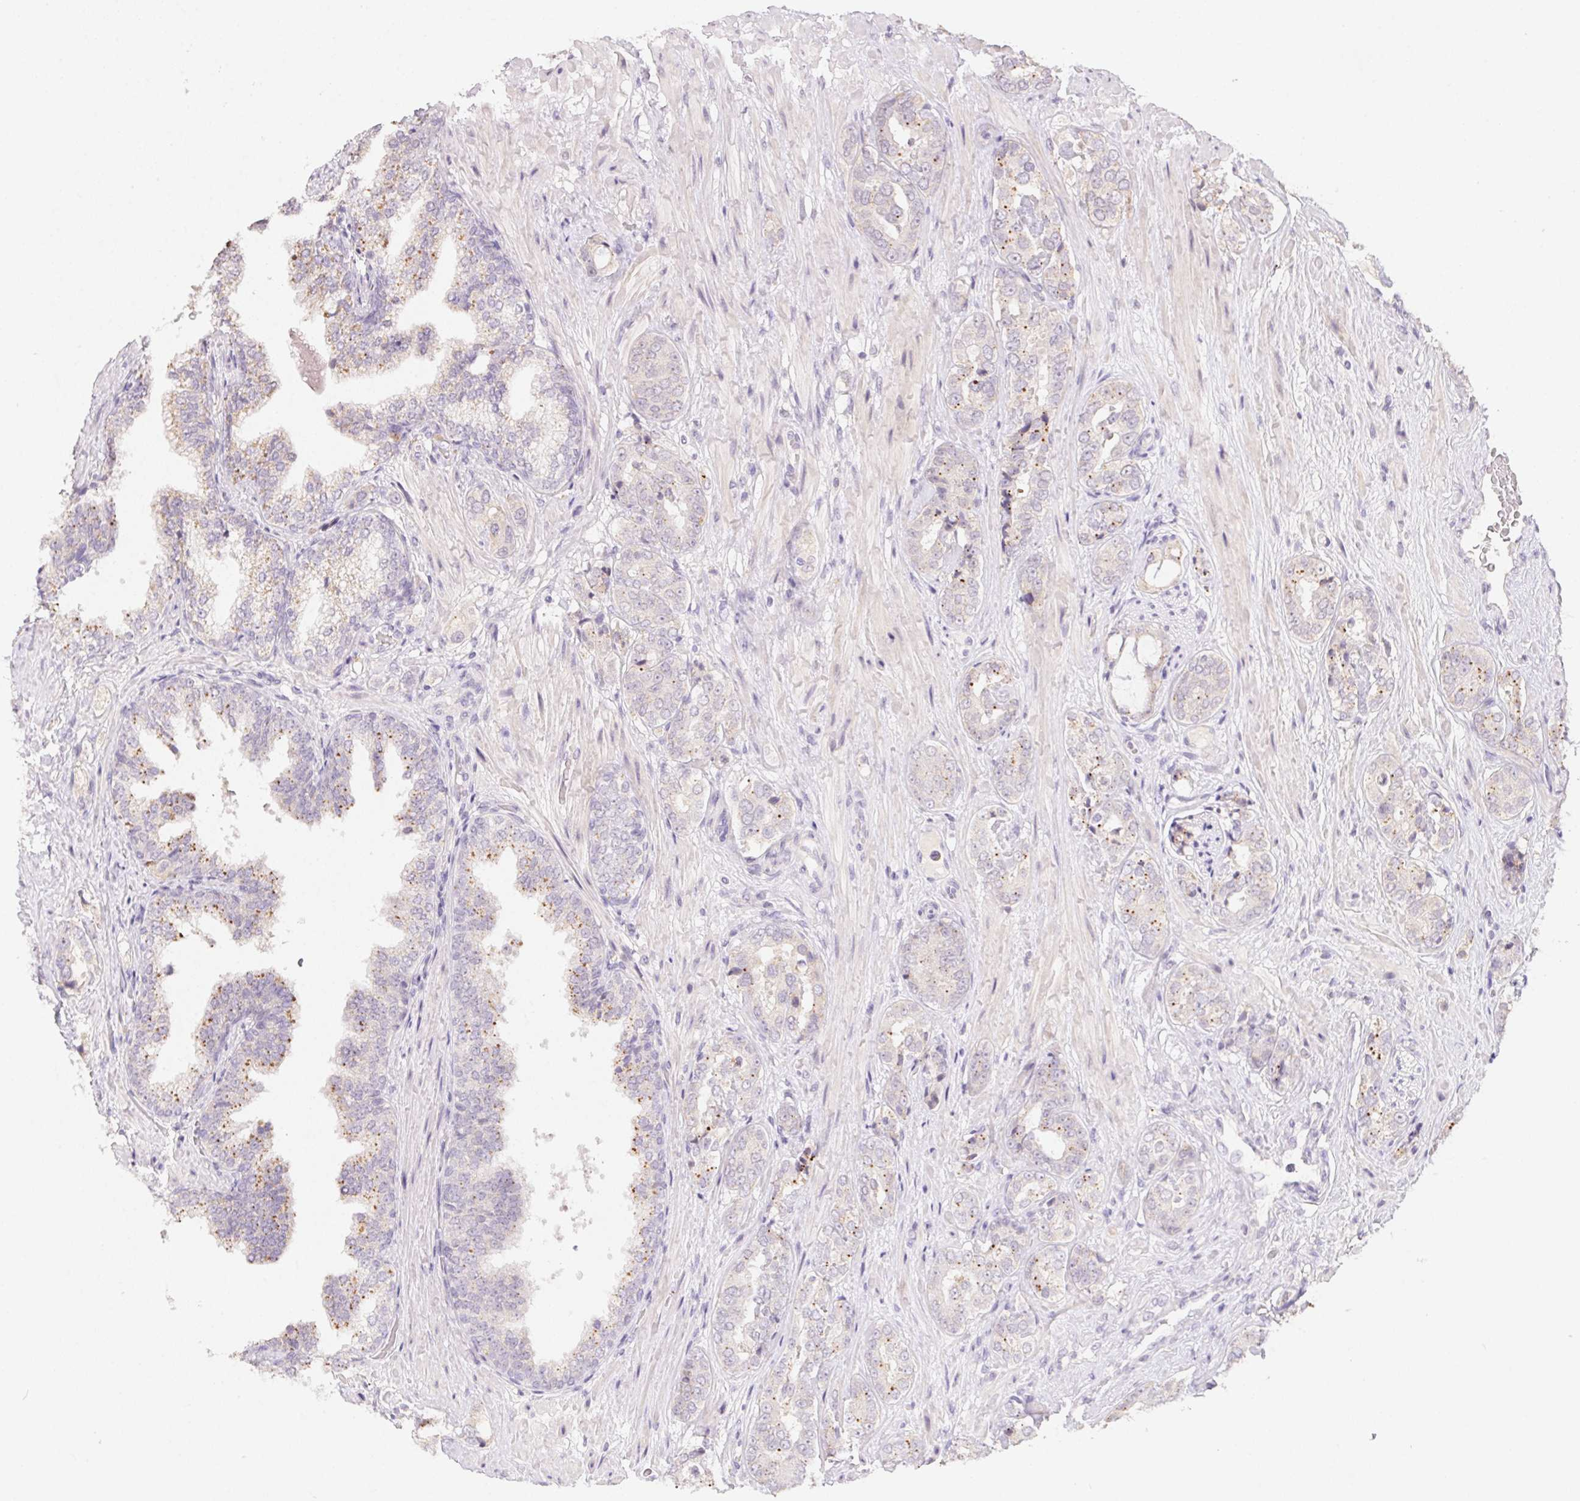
{"staining": {"intensity": "moderate", "quantity": "25%-75%", "location": "cytoplasmic/membranous"}, "tissue": "prostate cancer", "cell_type": "Tumor cells", "image_type": "cancer", "snomed": [{"axis": "morphology", "description": "Adenocarcinoma, High grade"}, {"axis": "topography", "description": "Prostate"}], "caption": "Protein analysis of prostate adenocarcinoma (high-grade) tissue displays moderate cytoplasmic/membranous expression in approximately 25%-75% of tumor cells.", "gene": "SLC6A18", "patient": {"sex": "male", "age": 71}}